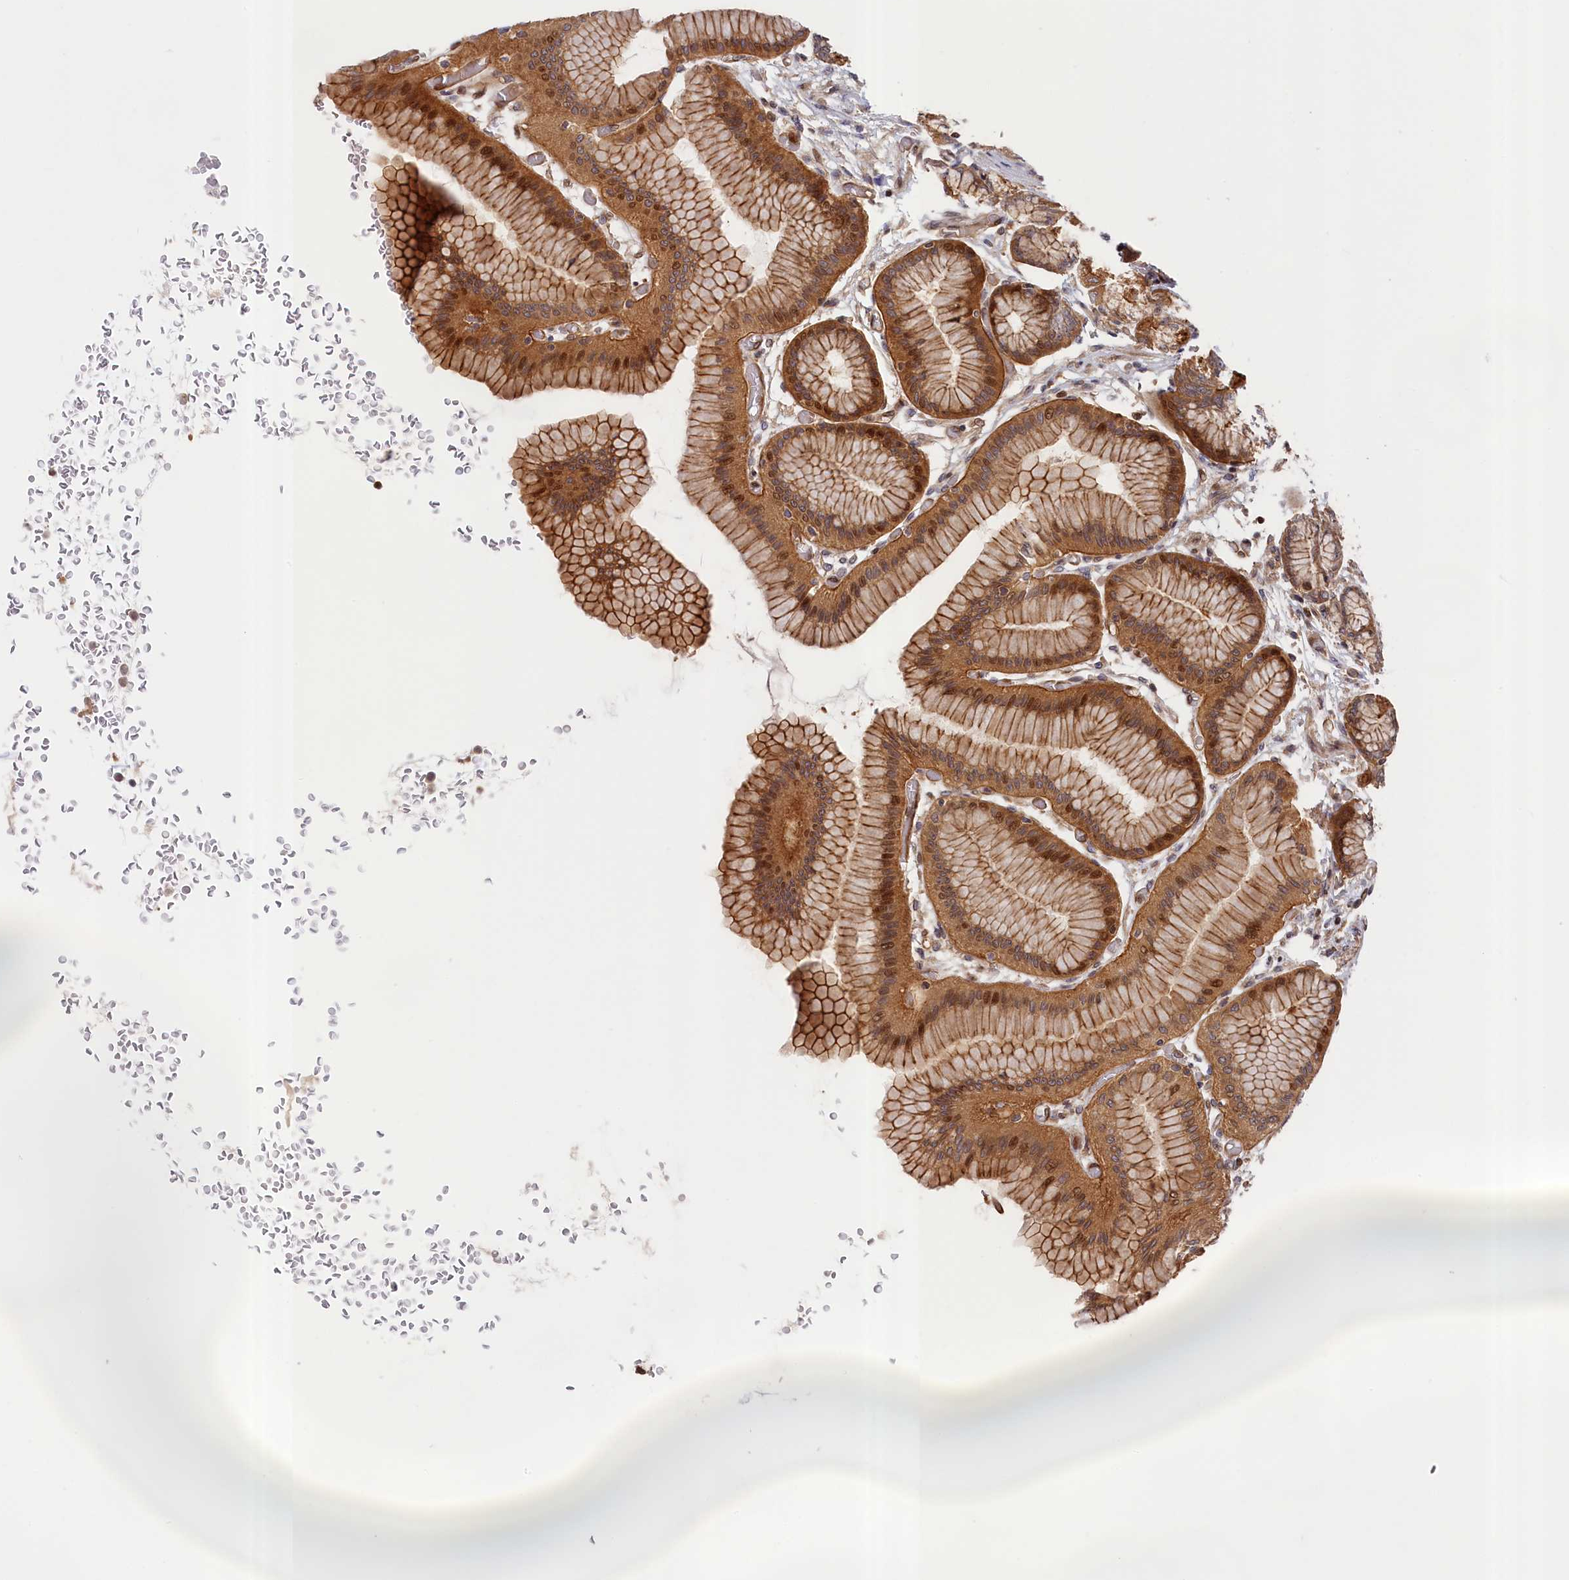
{"staining": {"intensity": "moderate", "quantity": ">75%", "location": "cytoplasmic/membranous,nuclear"}, "tissue": "stomach", "cell_type": "Glandular cells", "image_type": "normal", "snomed": [{"axis": "morphology", "description": "Normal tissue, NOS"}, {"axis": "morphology", "description": "Adenocarcinoma, NOS"}, {"axis": "morphology", "description": "Adenocarcinoma, High grade"}, {"axis": "topography", "description": "Stomach, upper"}, {"axis": "topography", "description": "Stomach"}], "caption": "Immunohistochemical staining of benign human stomach displays >75% levels of moderate cytoplasmic/membranous,nuclear protein positivity in about >75% of glandular cells. (Stains: DAB (3,3'-diaminobenzidine) in brown, nuclei in blue, Microscopy: brightfield microscopy at high magnification).", "gene": "CEP44", "patient": {"sex": "female", "age": 65}}